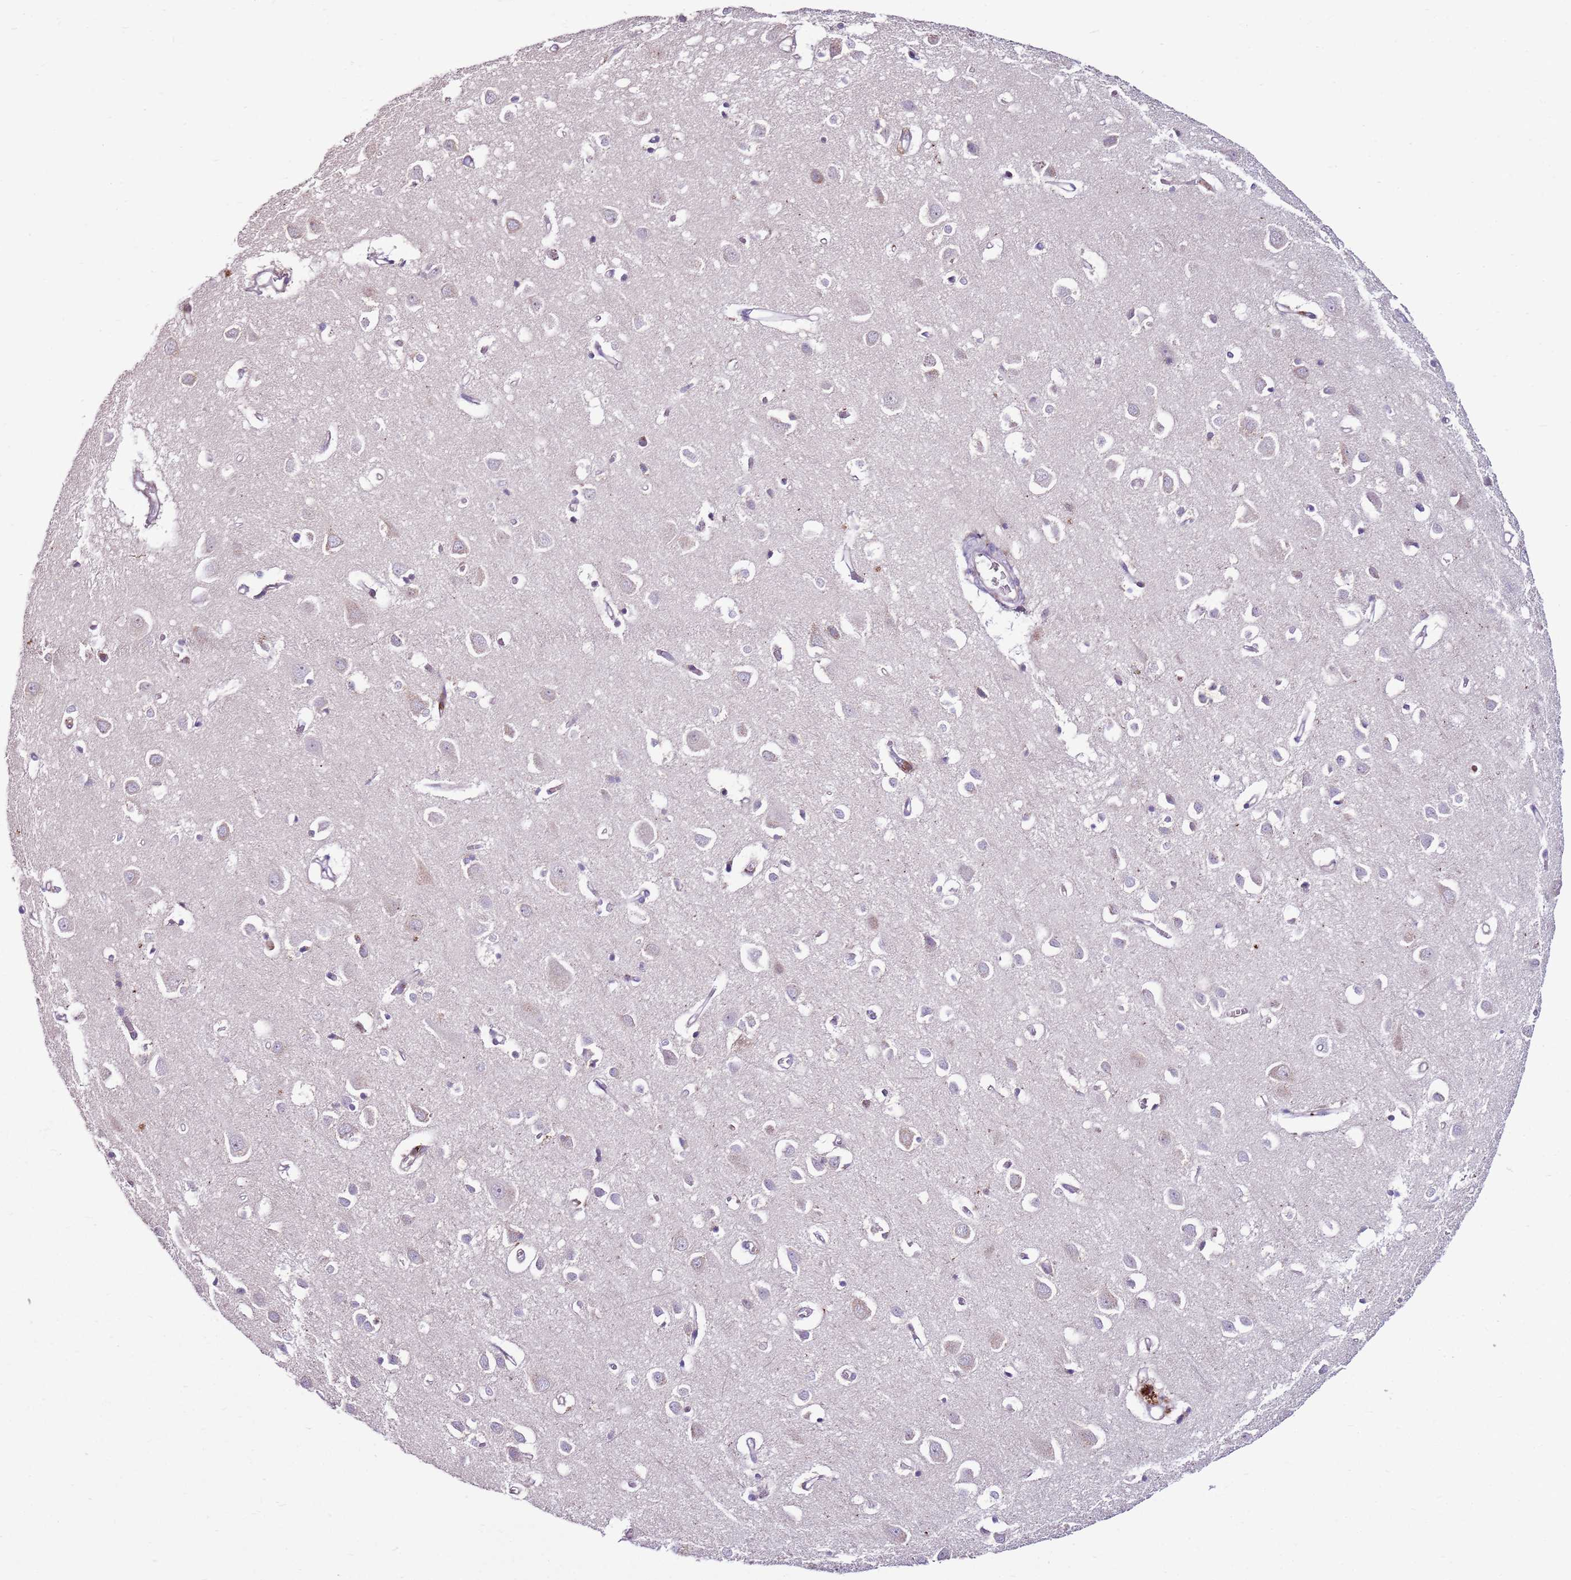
{"staining": {"intensity": "moderate", "quantity": "<25%", "location": "cytoplasmic/membranous"}, "tissue": "cerebral cortex", "cell_type": "Endothelial cells", "image_type": "normal", "snomed": [{"axis": "morphology", "description": "Normal tissue, NOS"}, {"axis": "topography", "description": "Cerebral cortex"}], "caption": "Endothelial cells demonstrate low levels of moderate cytoplasmic/membranous expression in about <25% of cells in normal cerebral cortex.", "gene": "ZSWIM1", "patient": {"sex": "female", "age": 64}}